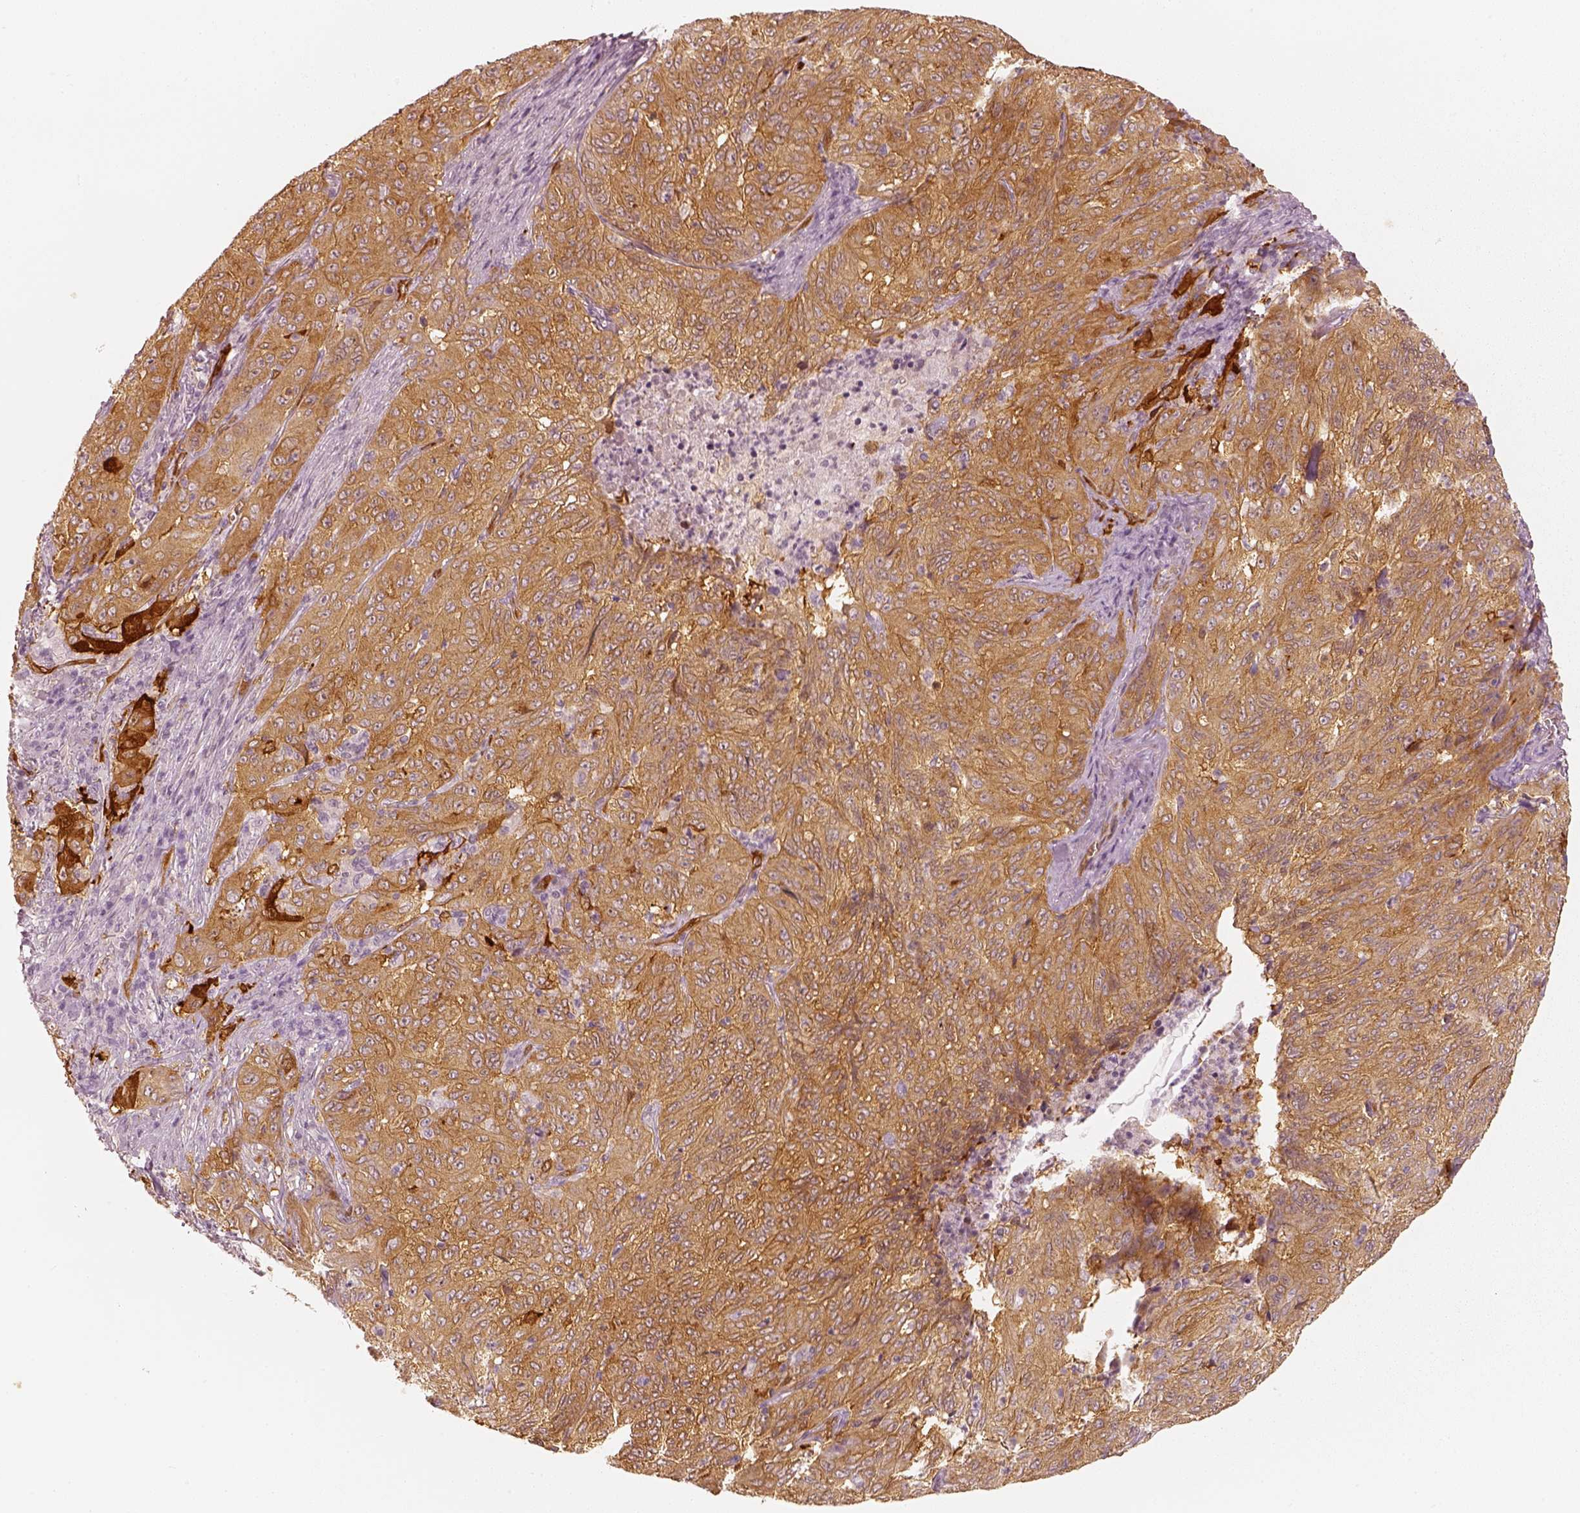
{"staining": {"intensity": "moderate", "quantity": ">75%", "location": "cytoplasmic/membranous"}, "tissue": "pancreatic cancer", "cell_type": "Tumor cells", "image_type": "cancer", "snomed": [{"axis": "morphology", "description": "Adenocarcinoma, NOS"}, {"axis": "topography", "description": "Pancreas"}], "caption": "Protein staining of pancreatic cancer tissue exhibits moderate cytoplasmic/membranous expression in approximately >75% of tumor cells.", "gene": "FSCN1", "patient": {"sex": "male", "age": 63}}